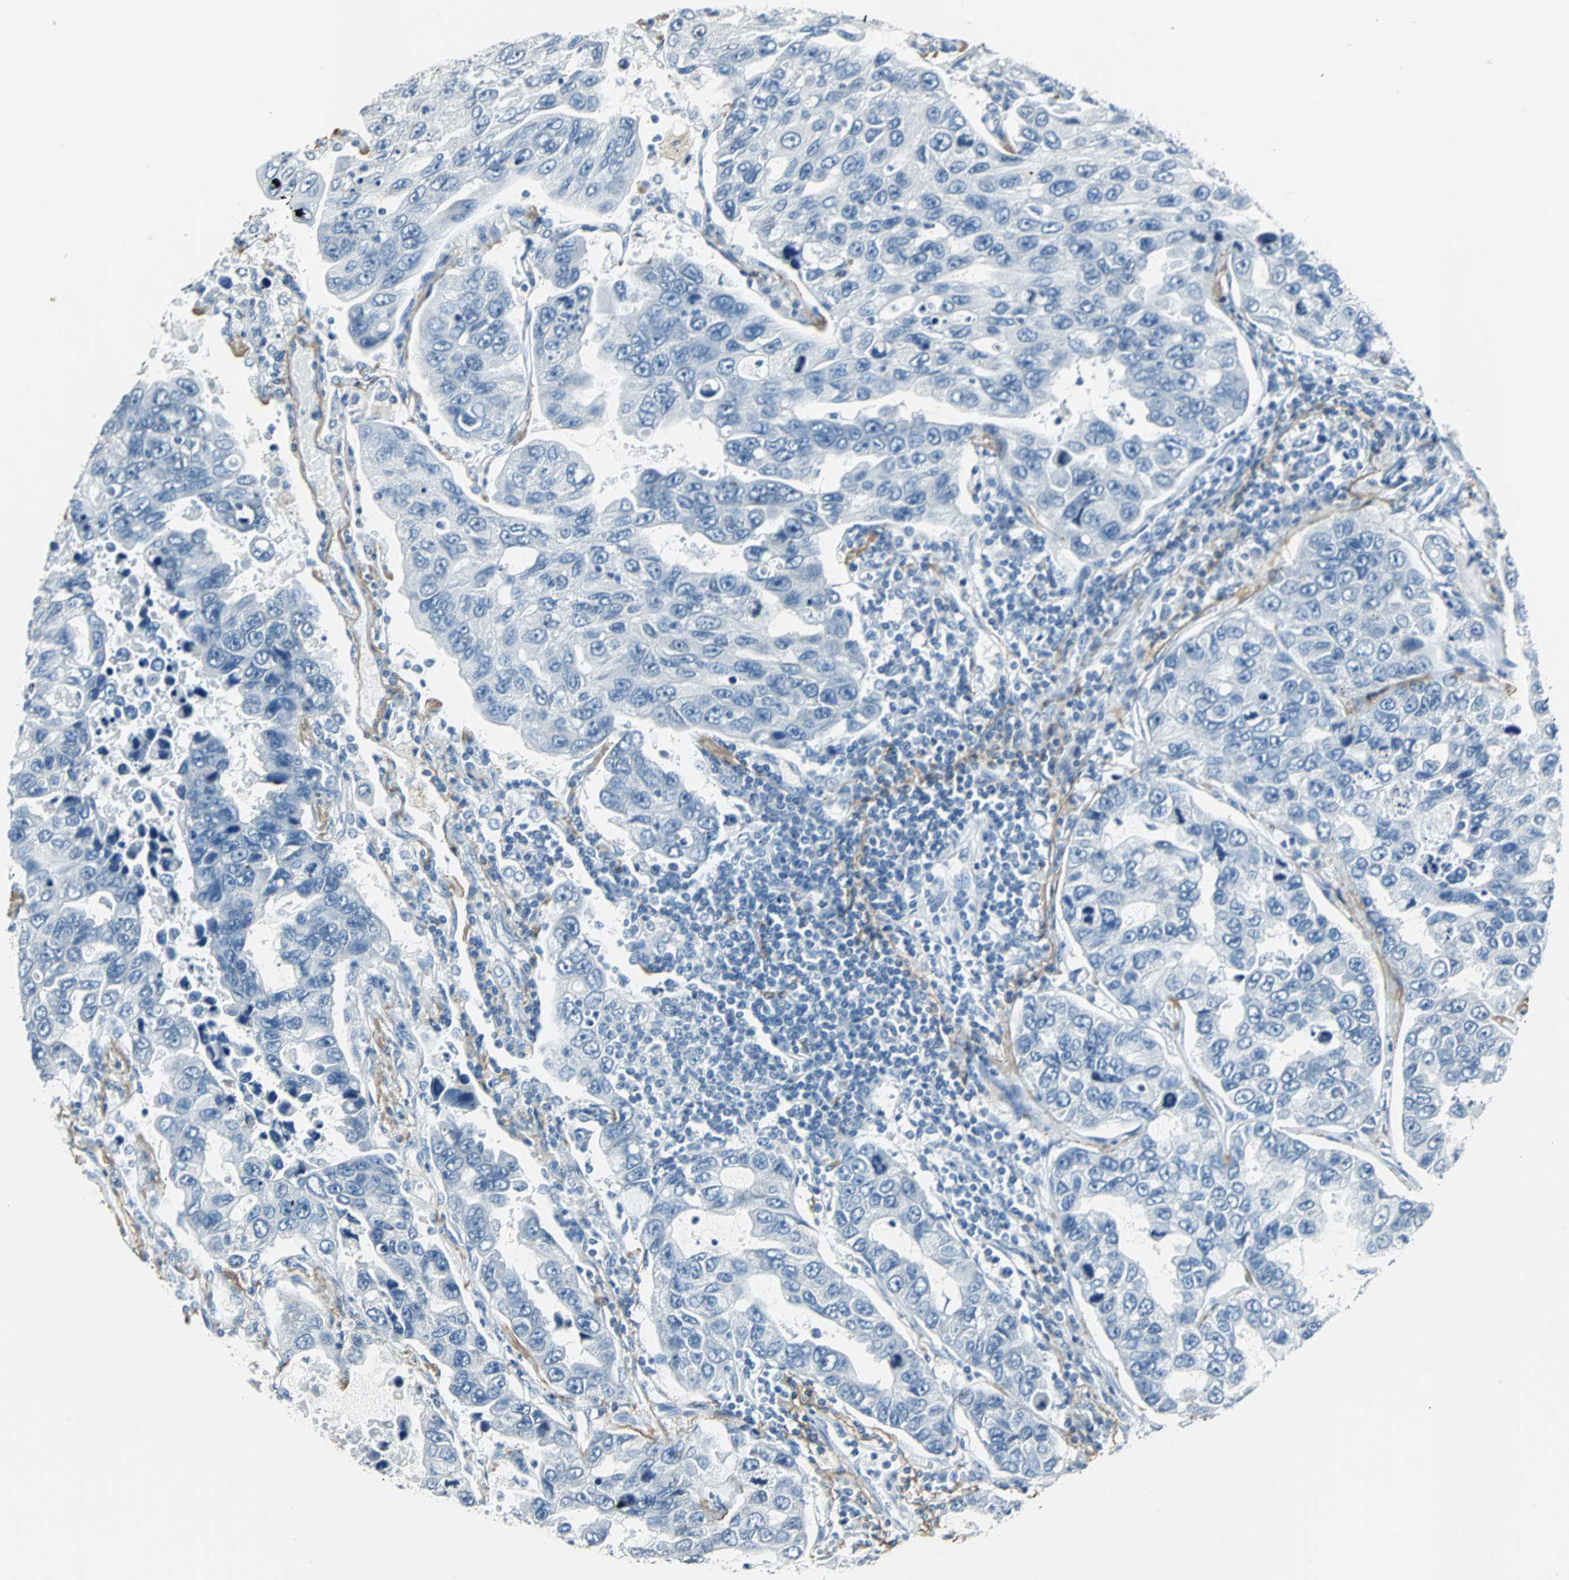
{"staining": {"intensity": "negative", "quantity": "none", "location": "none"}, "tissue": "lung cancer", "cell_type": "Tumor cells", "image_type": "cancer", "snomed": [{"axis": "morphology", "description": "Adenocarcinoma, NOS"}, {"axis": "topography", "description": "Lung"}], "caption": "A high-resolution photomicrograph shows IHC staining of lung cancer (adenocarcinoma), which exhibits no significant expression in tumor cells.", "gene": "MUC7", "patient": {"sex": "male", "age": 64}}